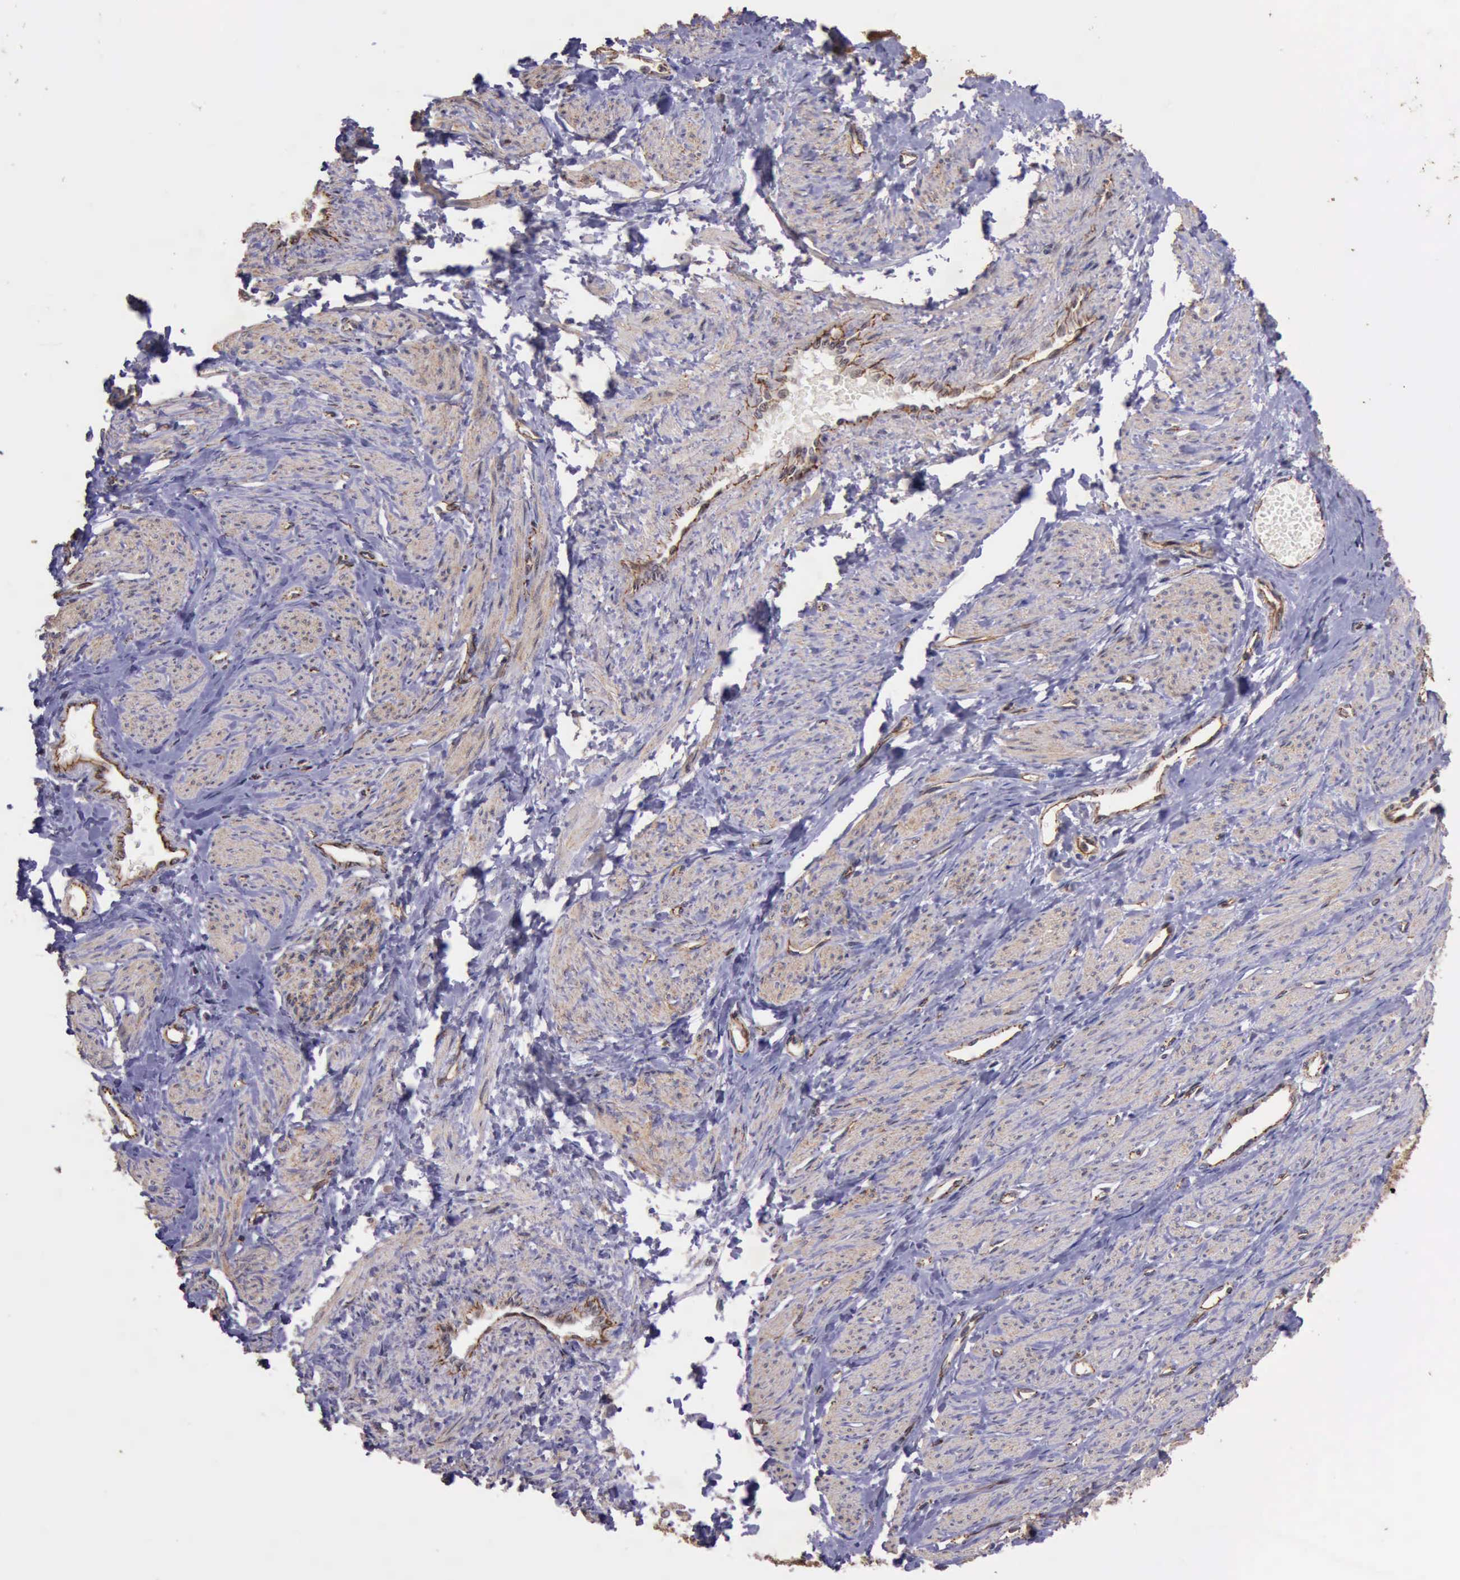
{"staining": {"intensity": "weak", "quantity": ">75%", "location": "cytoplasmic/membranous"}, "tissue": "smooth muscle", "cell_type": "Smooth muscle cells", "image_type": "normal", "snomed": [{"axis": "morphology", "description": "Normal tissue, NOS"}, {"axis": "topography", "description": "Smooth muscle"}, {"axis": "topography", "description": "Uterus"}], "caption": "This photomicrograph demonstrates IHC staining of unremarkable smooth muscle, with low weak cytoplasmic/membranous staining in approximately >75% of smooth muscle cells.", "gene": "CTNNB1", "patient": {"sex": "female", "age": 39}}